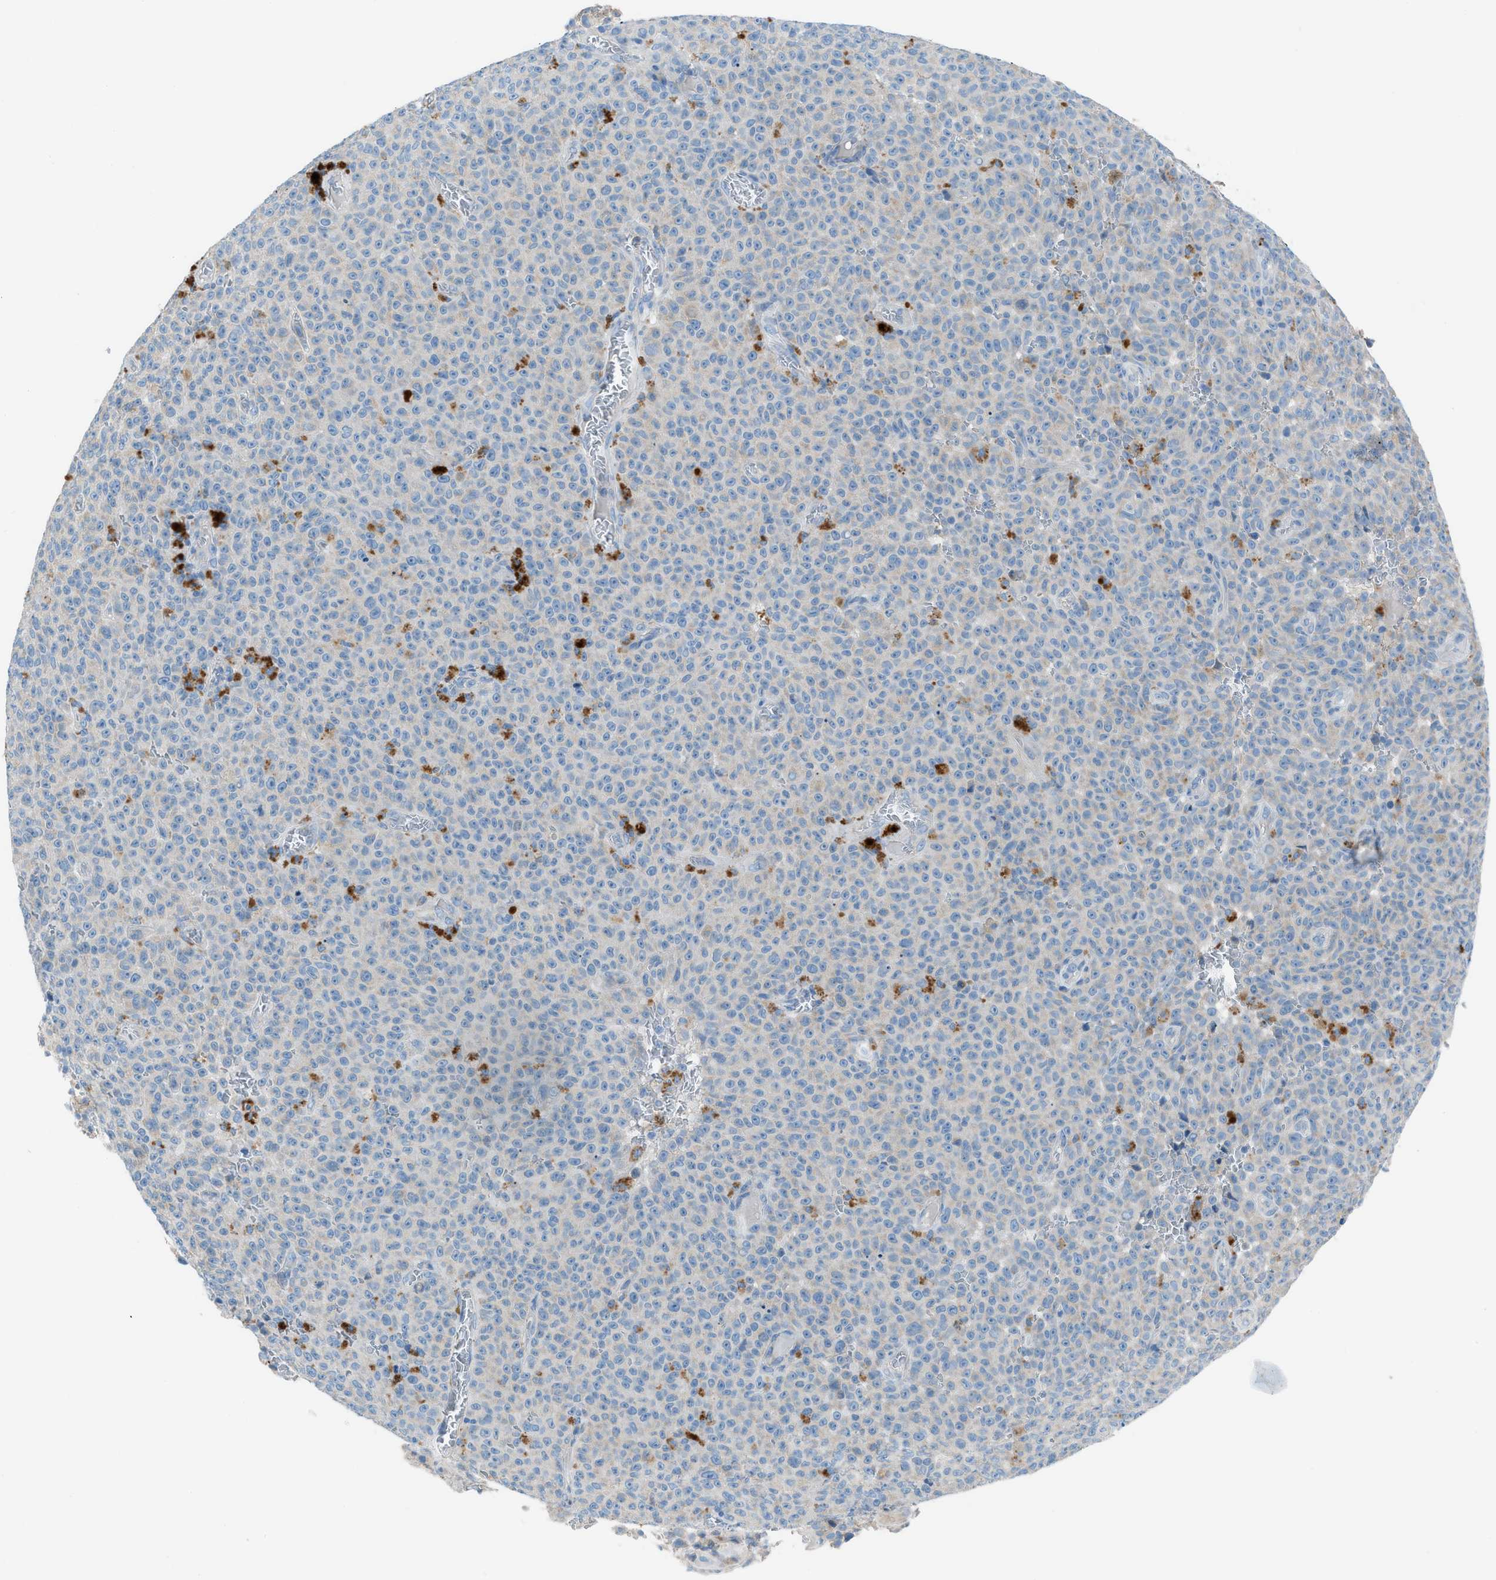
{"staining": {"intensity": "negative", "quantity": "none", "location": "none"}, "tissue": "melanoma", "cell_type": "Tumor cells", "image_type": "cancer", "snomed": [{"axis": "morphology", "description": "Malignant melanoma, NOS"}, {"axis": "topography", "description": "Skin"}], "caption": "Tumor cells are negative for protein expression in human melanoma. (DAB (3,3'-diaminobenzidine) immunohistochemistry (IHC) visualized using brightfield microscopy, high magnification).", "gene": "C5AR2", "patient": {"sex": "female", "age": 82}}